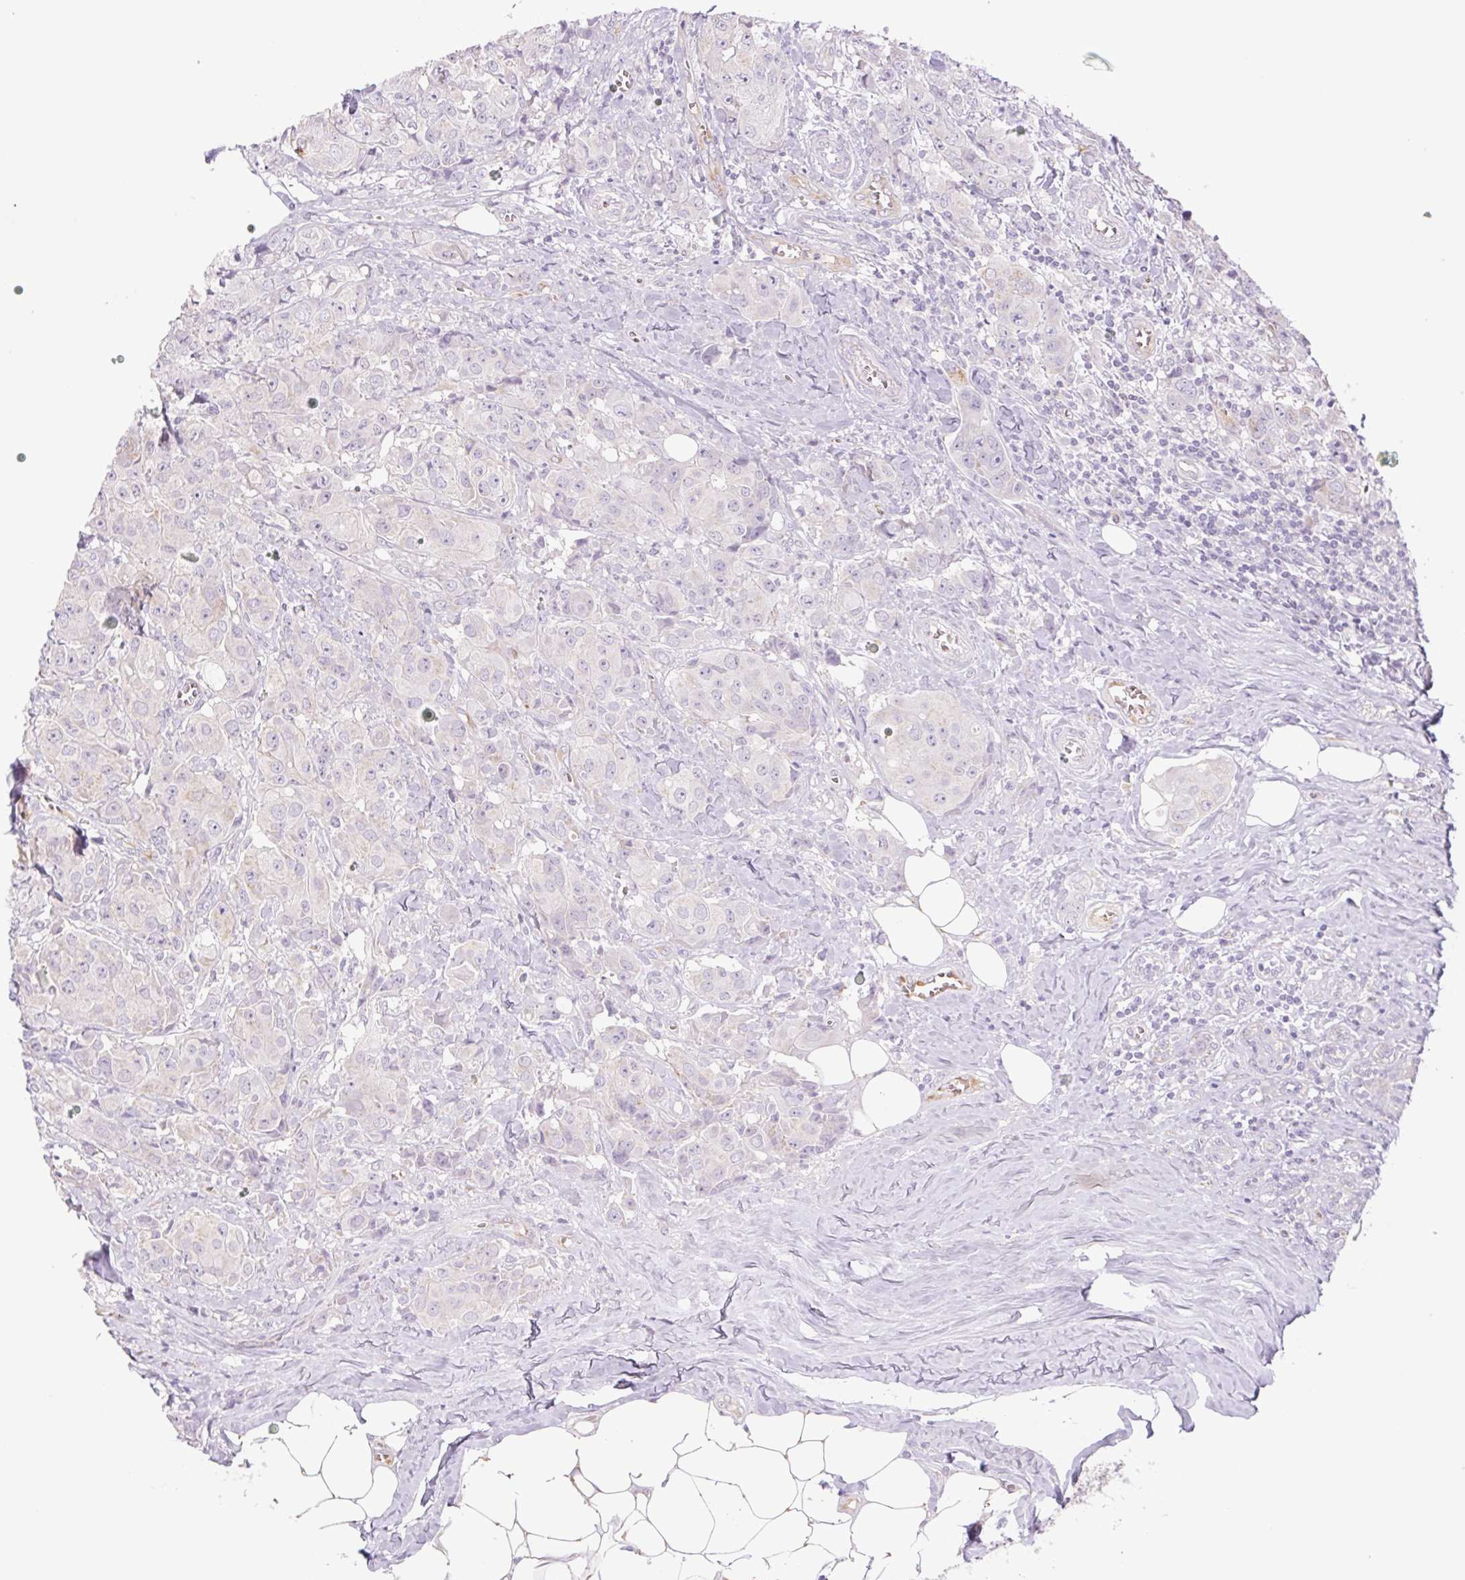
{"staining": {"intensity": "negative", "quantity": "none", "location": "none"}, "tissue": "breast cancer", "cell_type": "Tumor cells", "image_type": "cancer", "snomed": [{"axis": "morphology", "description": "Normal tissue, NOS"}, {"axis": "morphology", "description": "Duct carcinoma"}, {"axis": "topography", "description": "Breast"}], "caption": "An IHC image of breast cancer (invasive ductal carcinoma) is shown. There is no staining in tumor cells of breast cancer (invasive ductal carcinoma).", "gene": "IGFL3", "patient": {"sex": "female", "age": 43}}